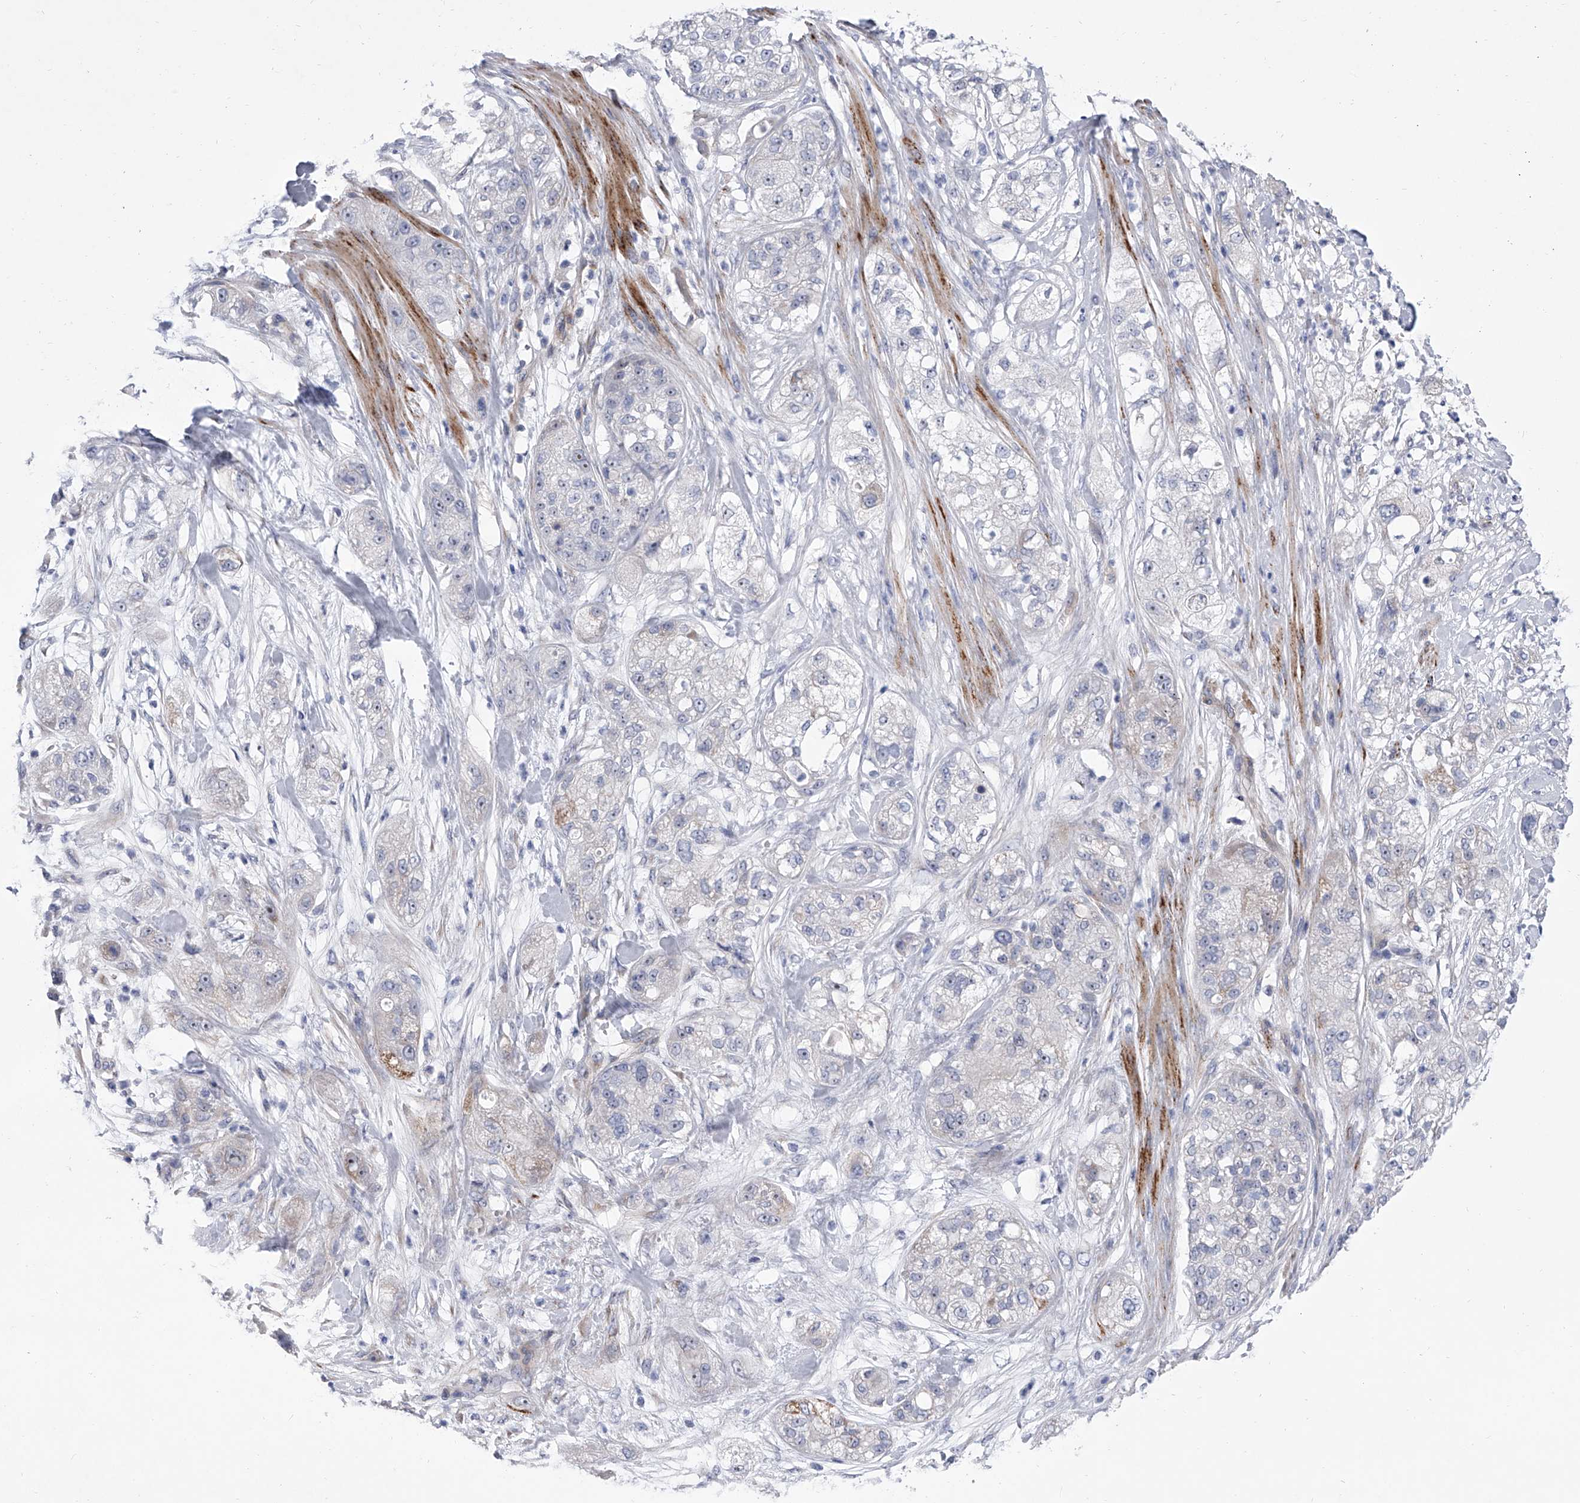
{"staining": {"intensity": "negative", "quantity": "none", "location": "none"}, "tissue": "pancreatic cancer", "cell_type": "Tumor cells", "image_type": "cancer", "snomed": [{"axis": "morphology", "description": "Adenocarcinoma, NOS"}, {"axis": "topography", "description": "Pancreas"}], "caption": "Tumor cells are negative for protein expression in human pancreatic cancer (adenocarcinoma). (Brightfield microscopy of DAB (3,3'-diaminobenzidine) IHC at high magnification).", "gene": "ALG14", "patient": {"sex": "female", "age": 78}}